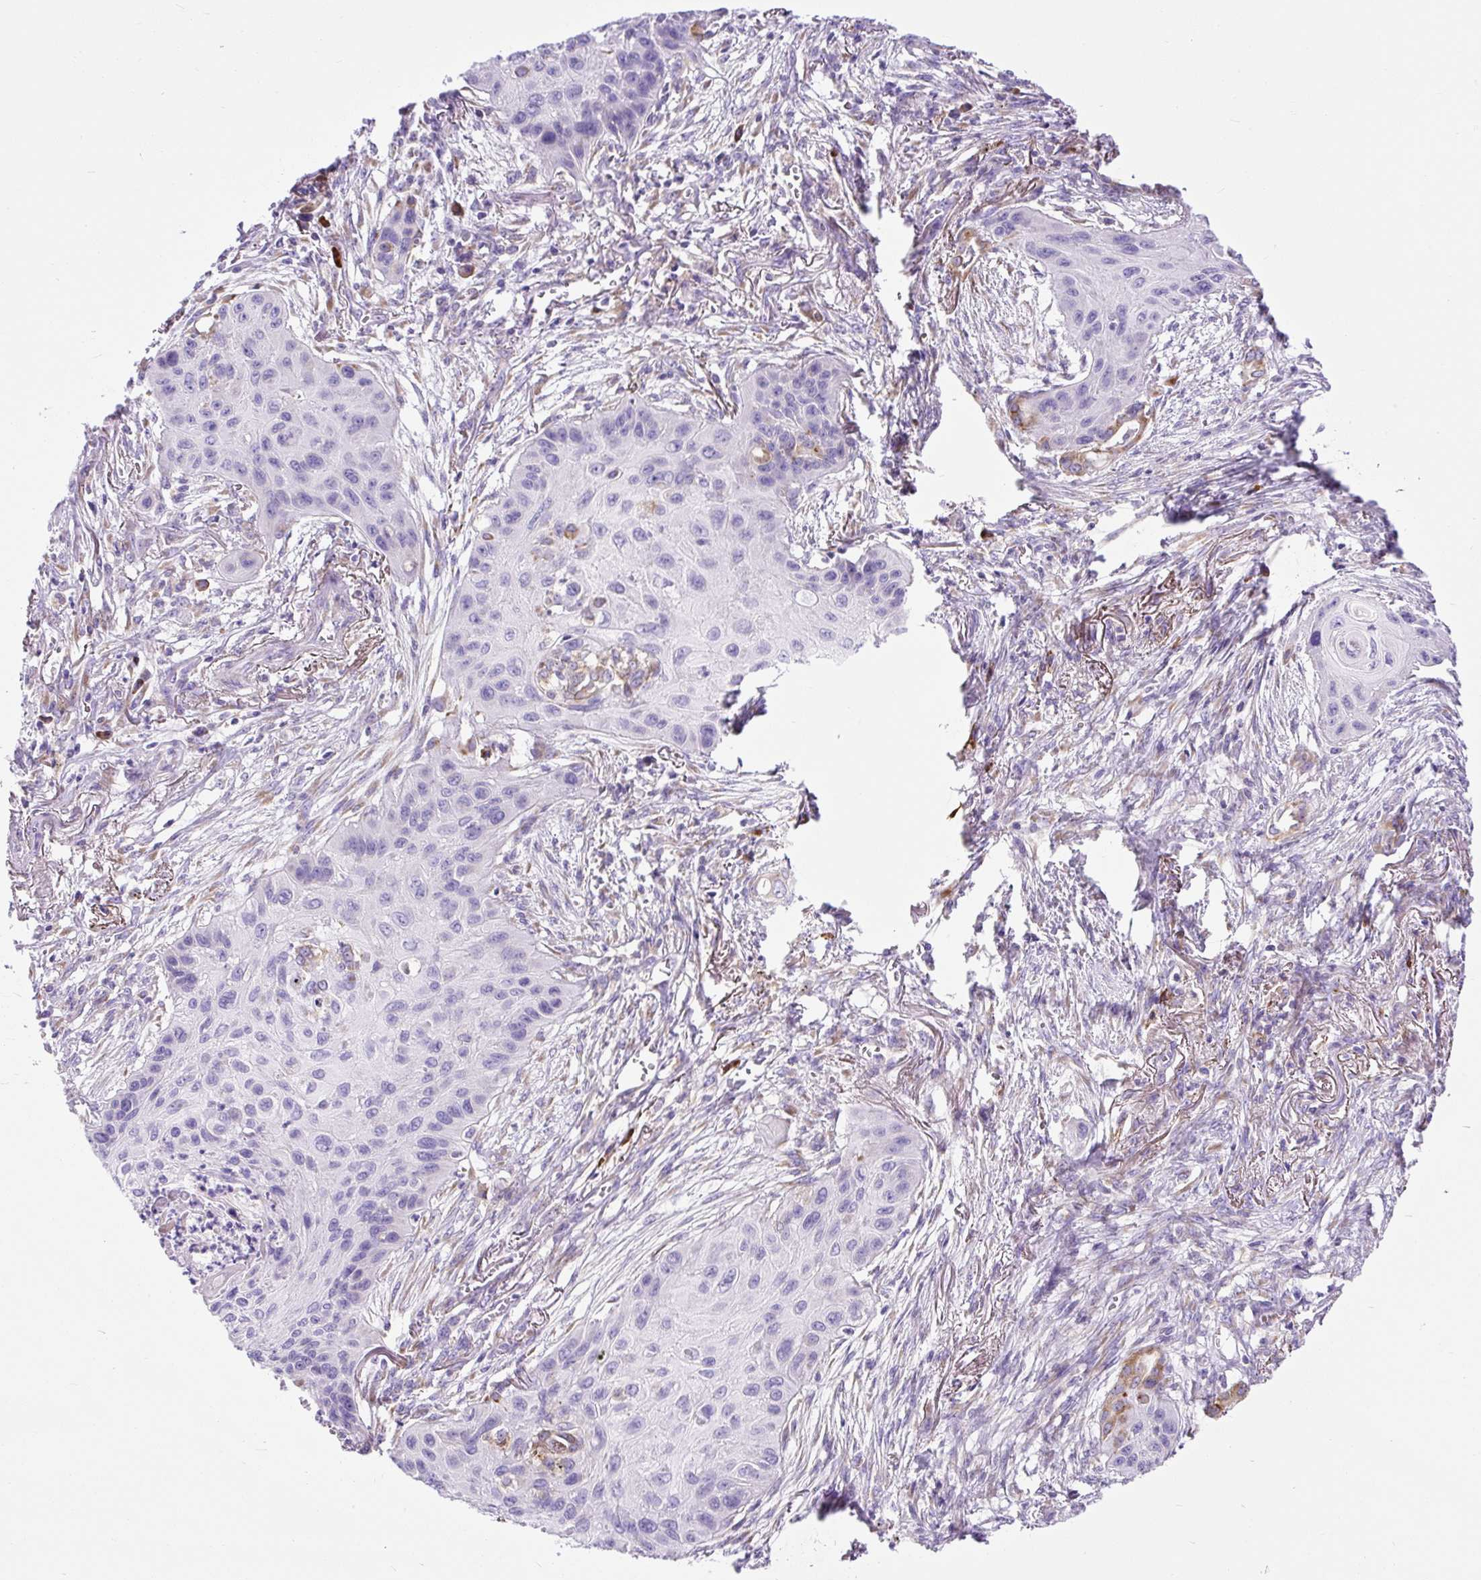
{"staining": {"intensity": "negative", "quantity": "none", "location": "none"}, "tissue": "lung cancer", "cell_type": "Tumor cells", "image_type": "cancer", "snomed": [{"axis": "morphology", "description": "Squamous cell carcinoma, NOS"}, {"axis": "topography", "description": "Lung"}], "caption": "Human lung cancer stained for a protein using IHC exhibits no staining in tumor cells.", "gene": "DDOST", "patient": {"sex": "male", "age": 71}}